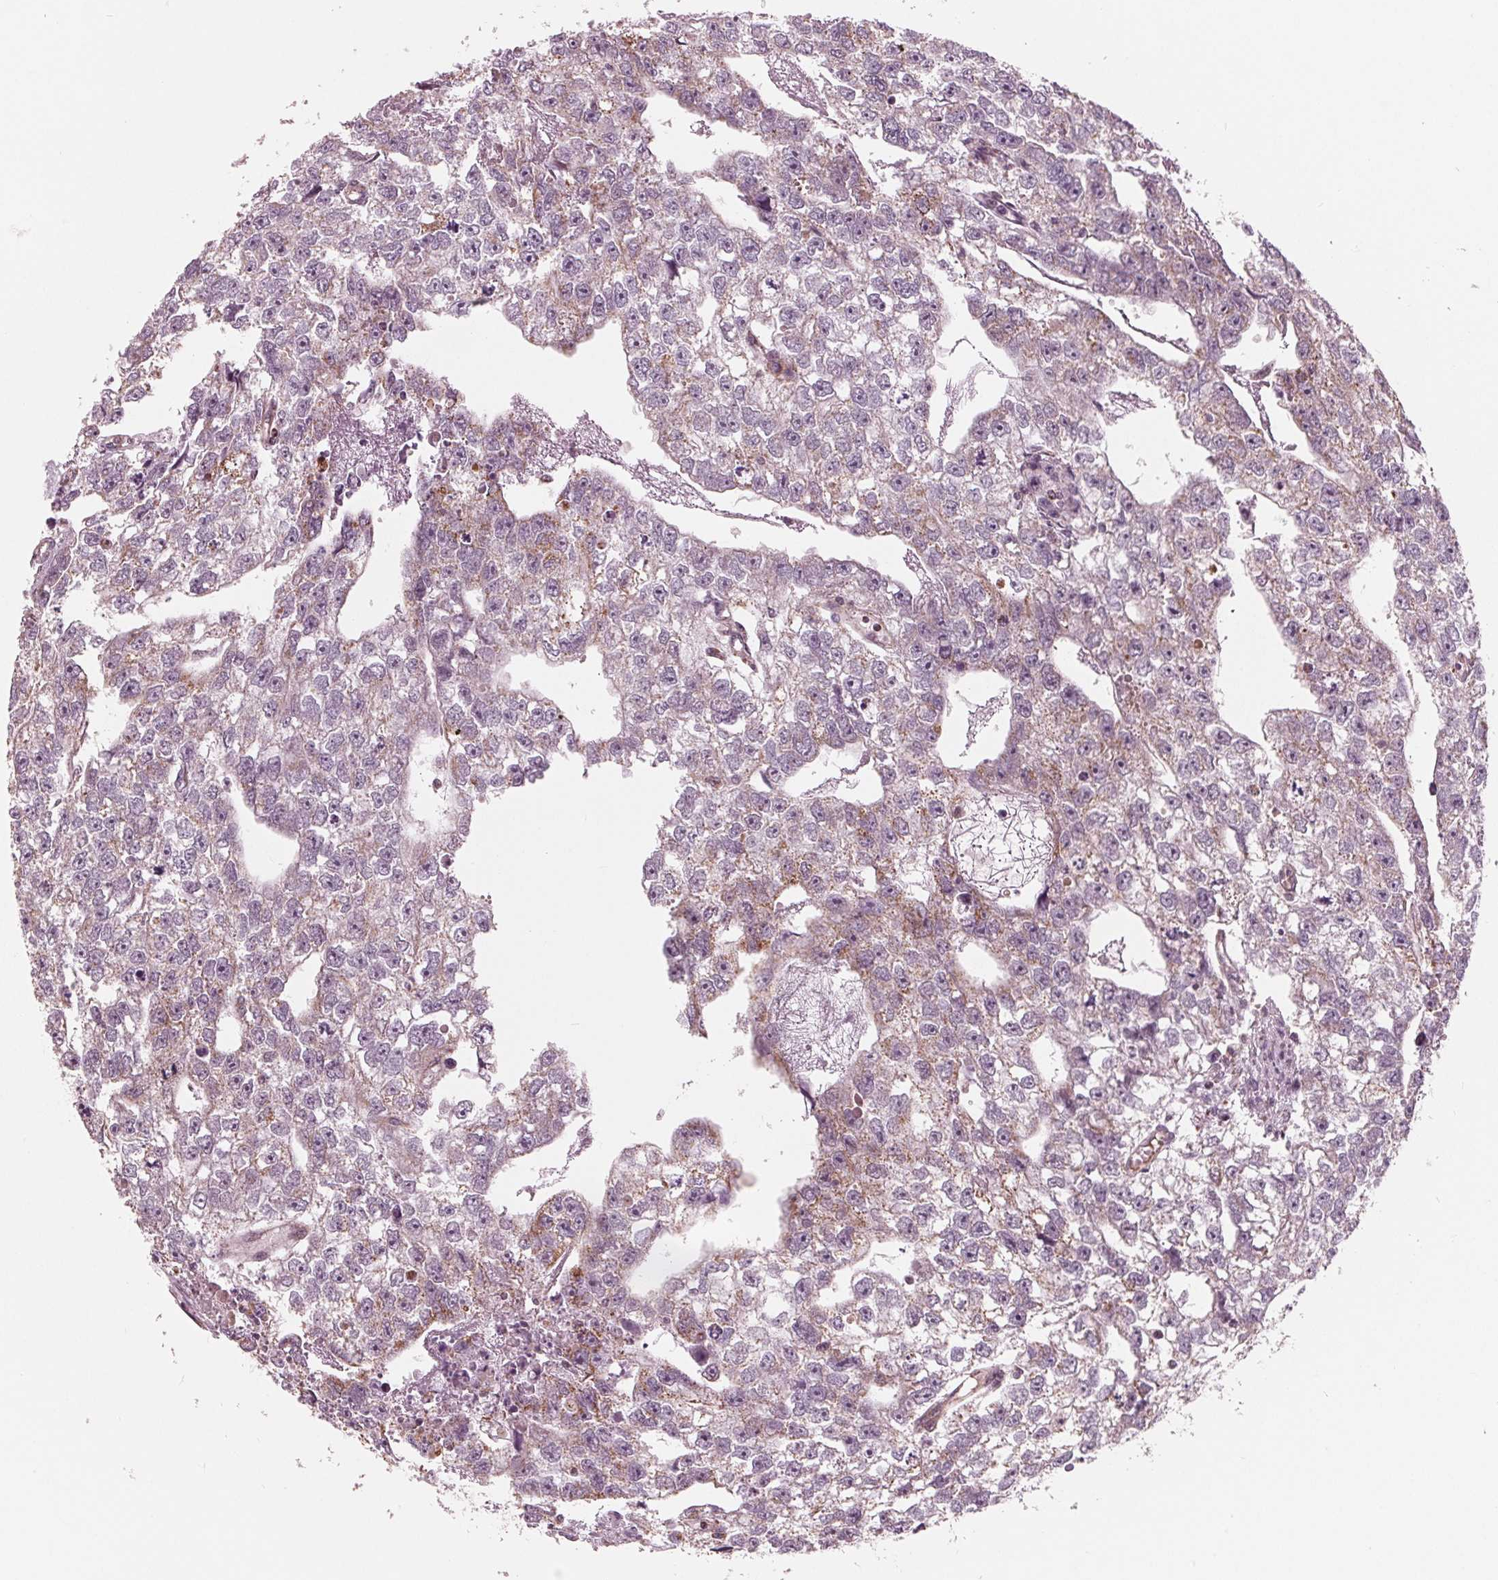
{"staining": {"intensity": "moderate", "quantity": "25%-75%", "location": "cytoplasmic/membranous"}, "tissue": "testis cancer", "cell_type": "Tumor cells", "image_type": "cancer", "snomed": [{"axis": "morphology", "description": "Carcinoma, Embryonal, NOS"}, {"axis": "morphology", "description": "Teratoma, malignant, NOS"}, {"axis": "topography", "description": "Testis"}], "caption": "The immunohistochemical stain labels moderate cytoplasmic/membranous staining in tumor cells of testis cancer (teratoma (malignant)) tissue.", "gene": "DCAF4L2", "patient": {"sex": "male", "age": 44}}